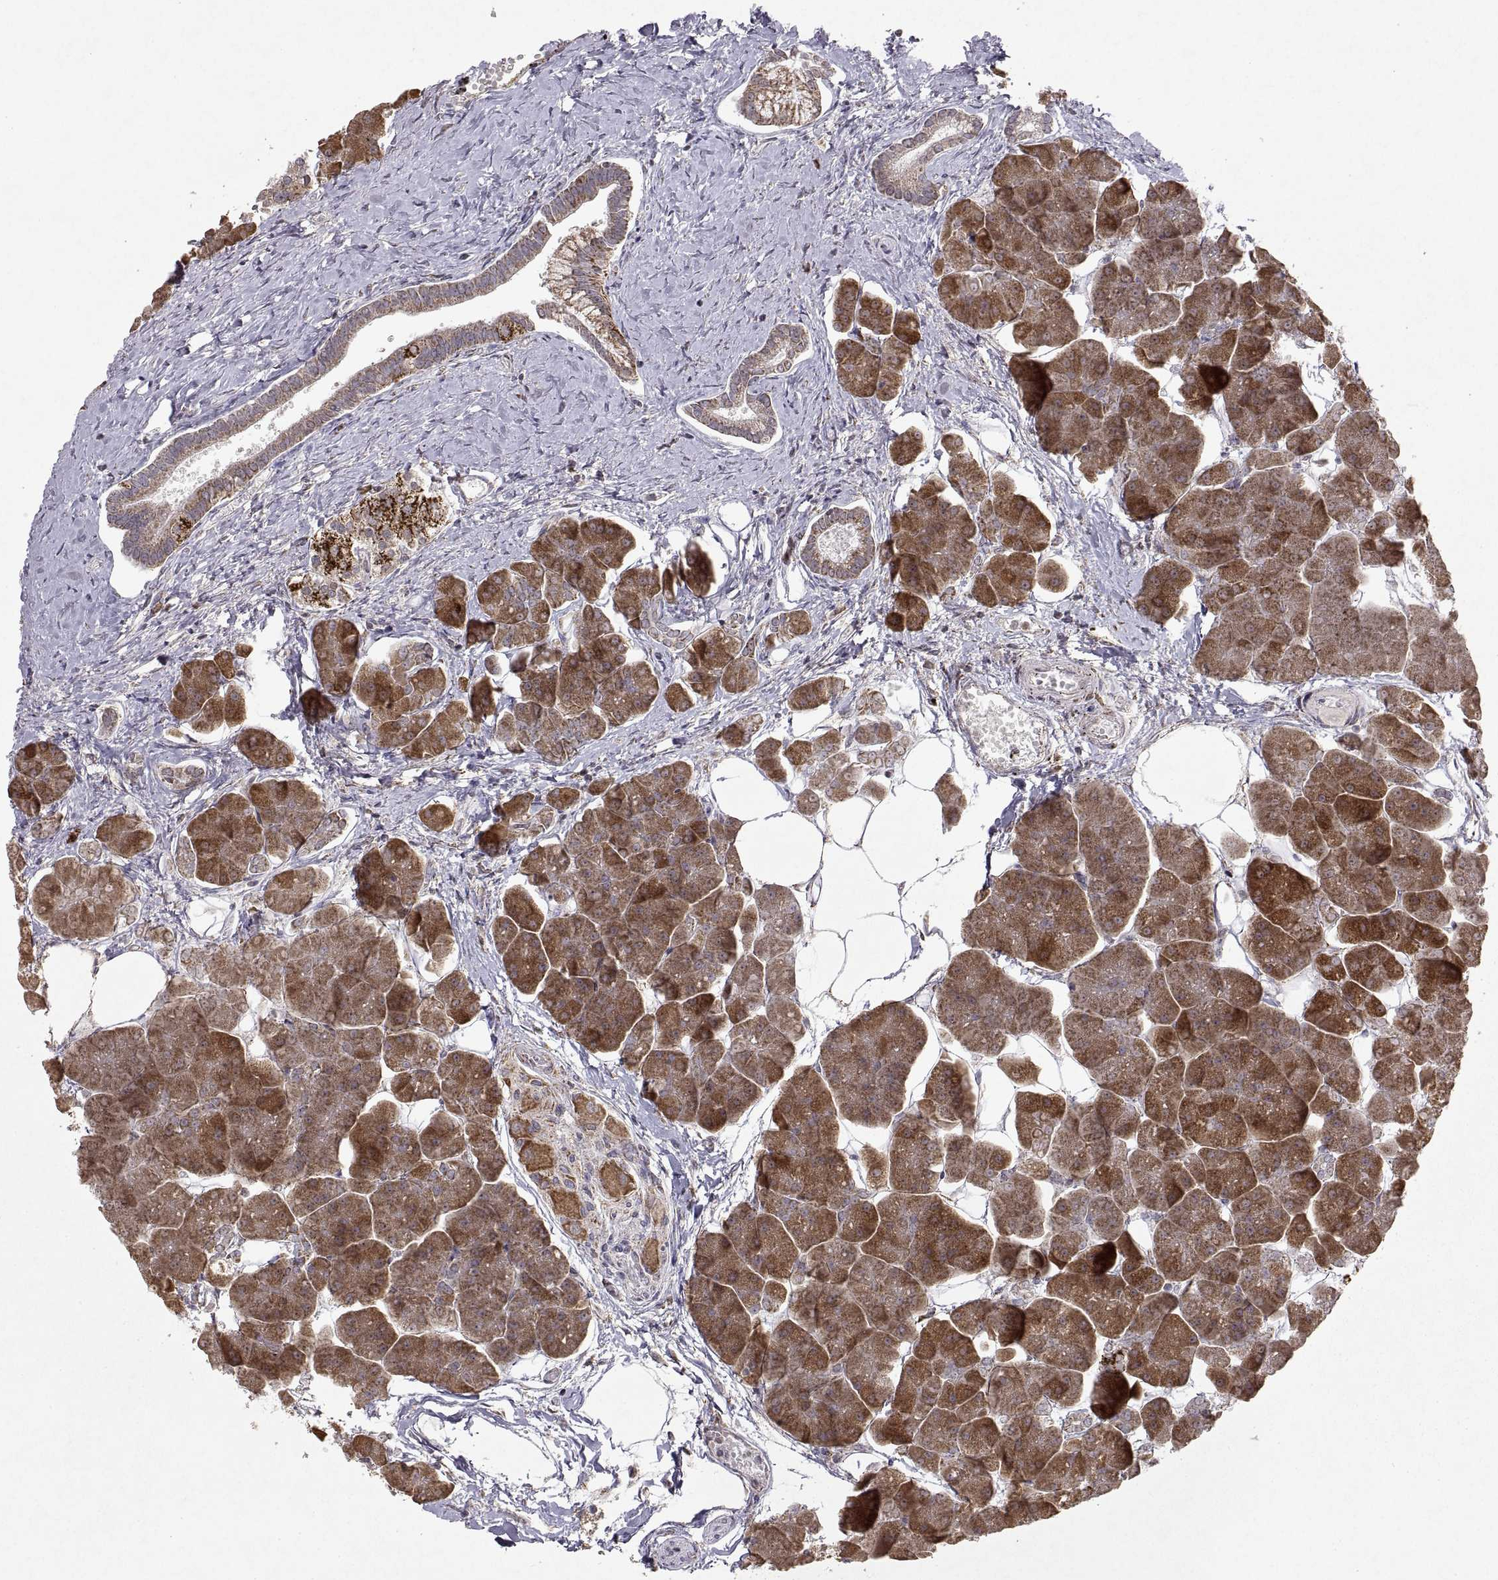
{"staining": {"intensity": "strong", "quantity": ">75%", "location": "cytoplasmic/membranous"}, "tissue": "pancreas", "cell_type": "Exocrine glandular cells", "image_type": "normal", "snomed": [{"axis": "morphology", "description": "Normal tissue, NOS"}, {"axis": "topography", "description": "Adipose tissue"}, {"axis": "topography", "description": "Pancreas"}, {"axis": "topography", "description": "Peripheral nerve tissue"}], "caption": "This image displays immunohistochemistry (IHC) staining of benign pancreas, with high strong cytoplasmic/membranous staining in about >75% of exocrine glandular cells.", "gene": "MANBAL", "patient": {"sex": "female", "age": 58}}